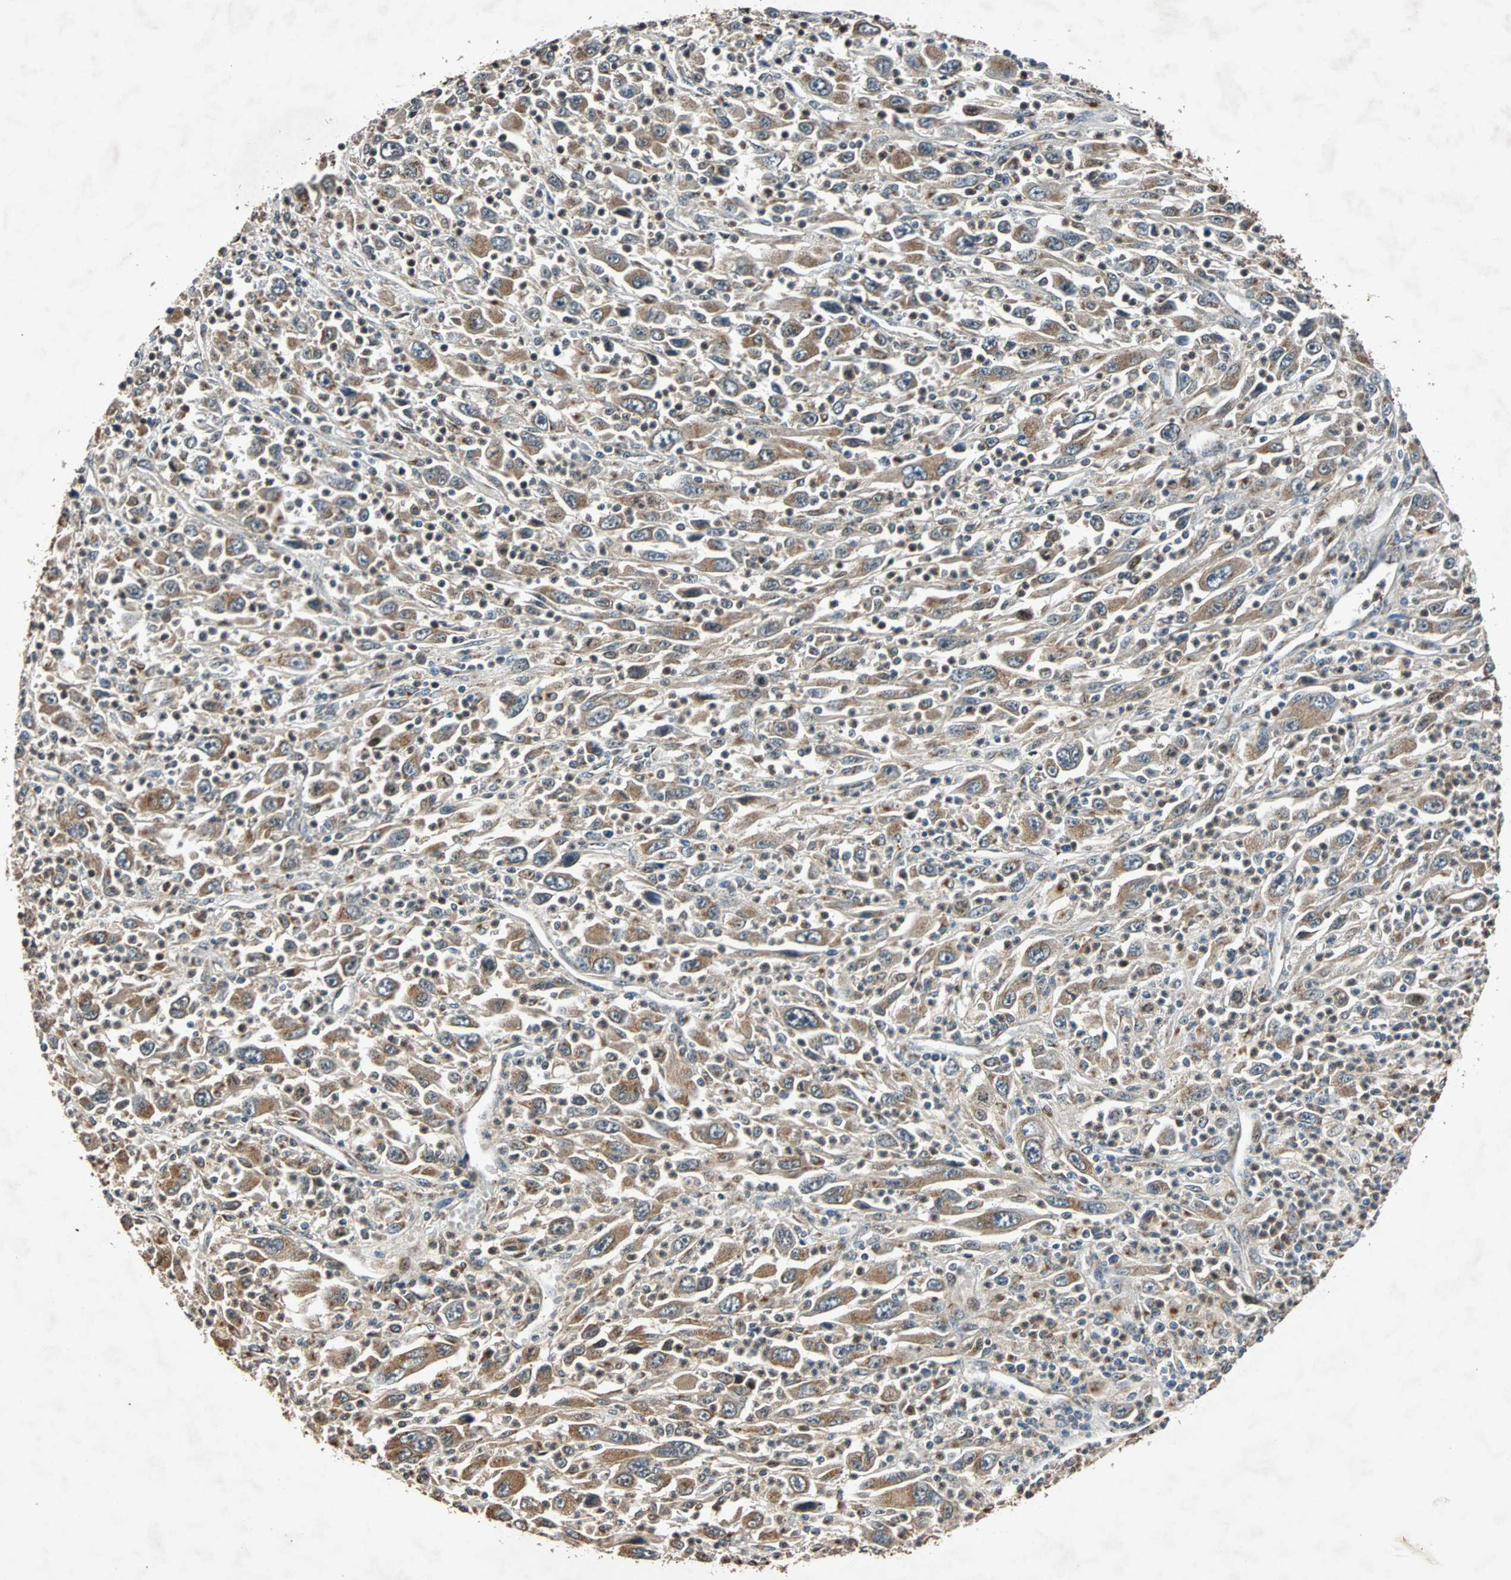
{"staining": {"intensity": "moderate", "quantity": ">75%", "location": "cytoplasmic/membranous"}, "tissue": "melanoma", "cell_type": "Tumor cells", "image_type": "cancer", "snomed": [{"axis": "morphology", "description": "Malignant melanoma, Metastatic site"}, {"axis": "topography", "description": "Skin"}], "caption": "DAB (3,3'-diaminobenzidine) immunohistochemical staining of human melanoma shows moderate cytoplasmic/membranous protein staining in about >75% of tumor cells.", "gene": "USP31", "patient": {"sex": "female", "age": 56}}